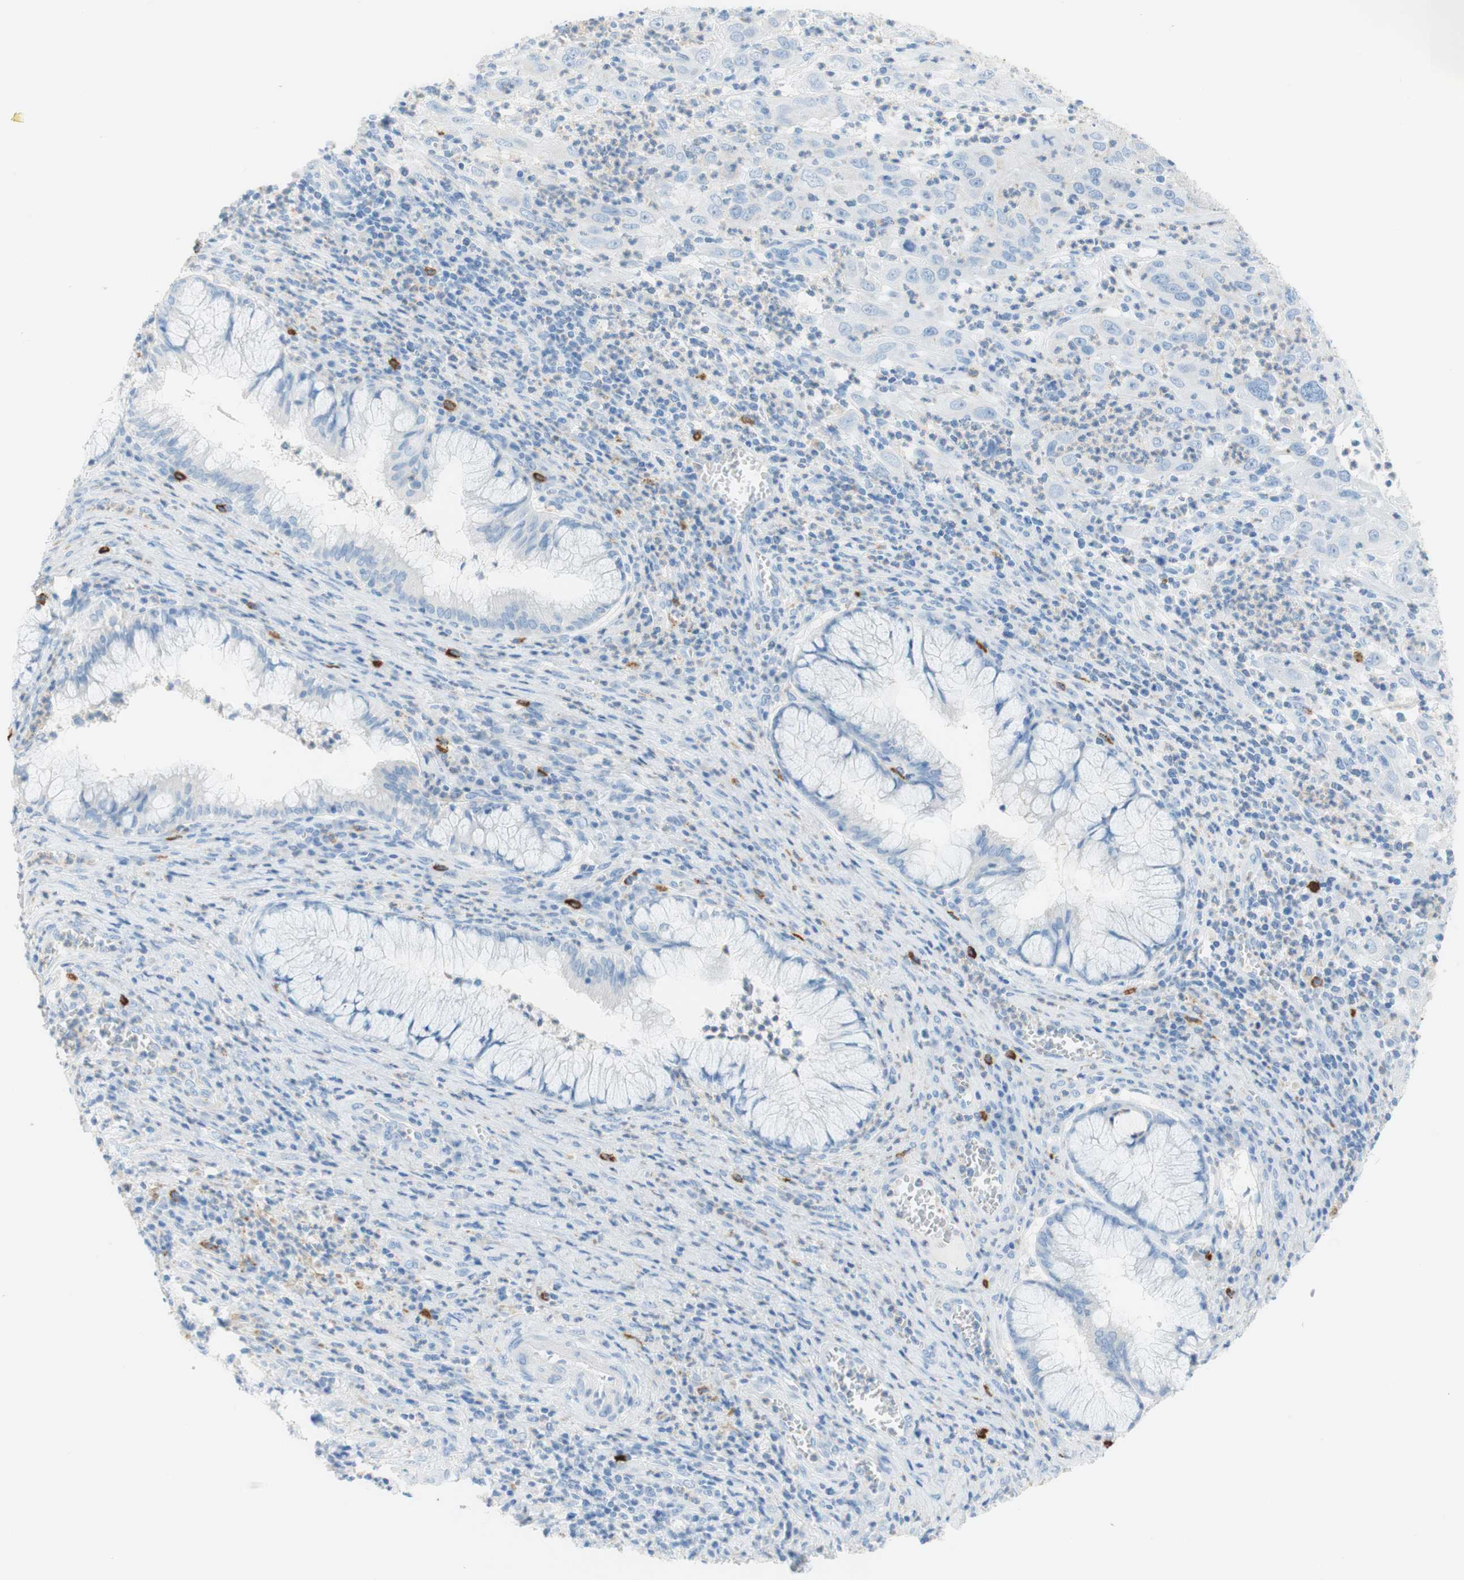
{"staining": {"intensity": "negative", "quantity": "none", "location": "none"}, "tissue": "cervical cancer", "cell_type": "Tumor cells", "image_type": "cancer", "snomed": [{"axis": "morphology", "description": "Squamous cell carcinoma, NOS"}, {"axis": "topography", "description": "Cervix"}], "caption": "This is an IHC micrograph of squamous cell carcinoma (cervical). There is no expression in tumor cells.", "gene": "CEACAM1", "patient": {"sex": "female", "age": 32}}